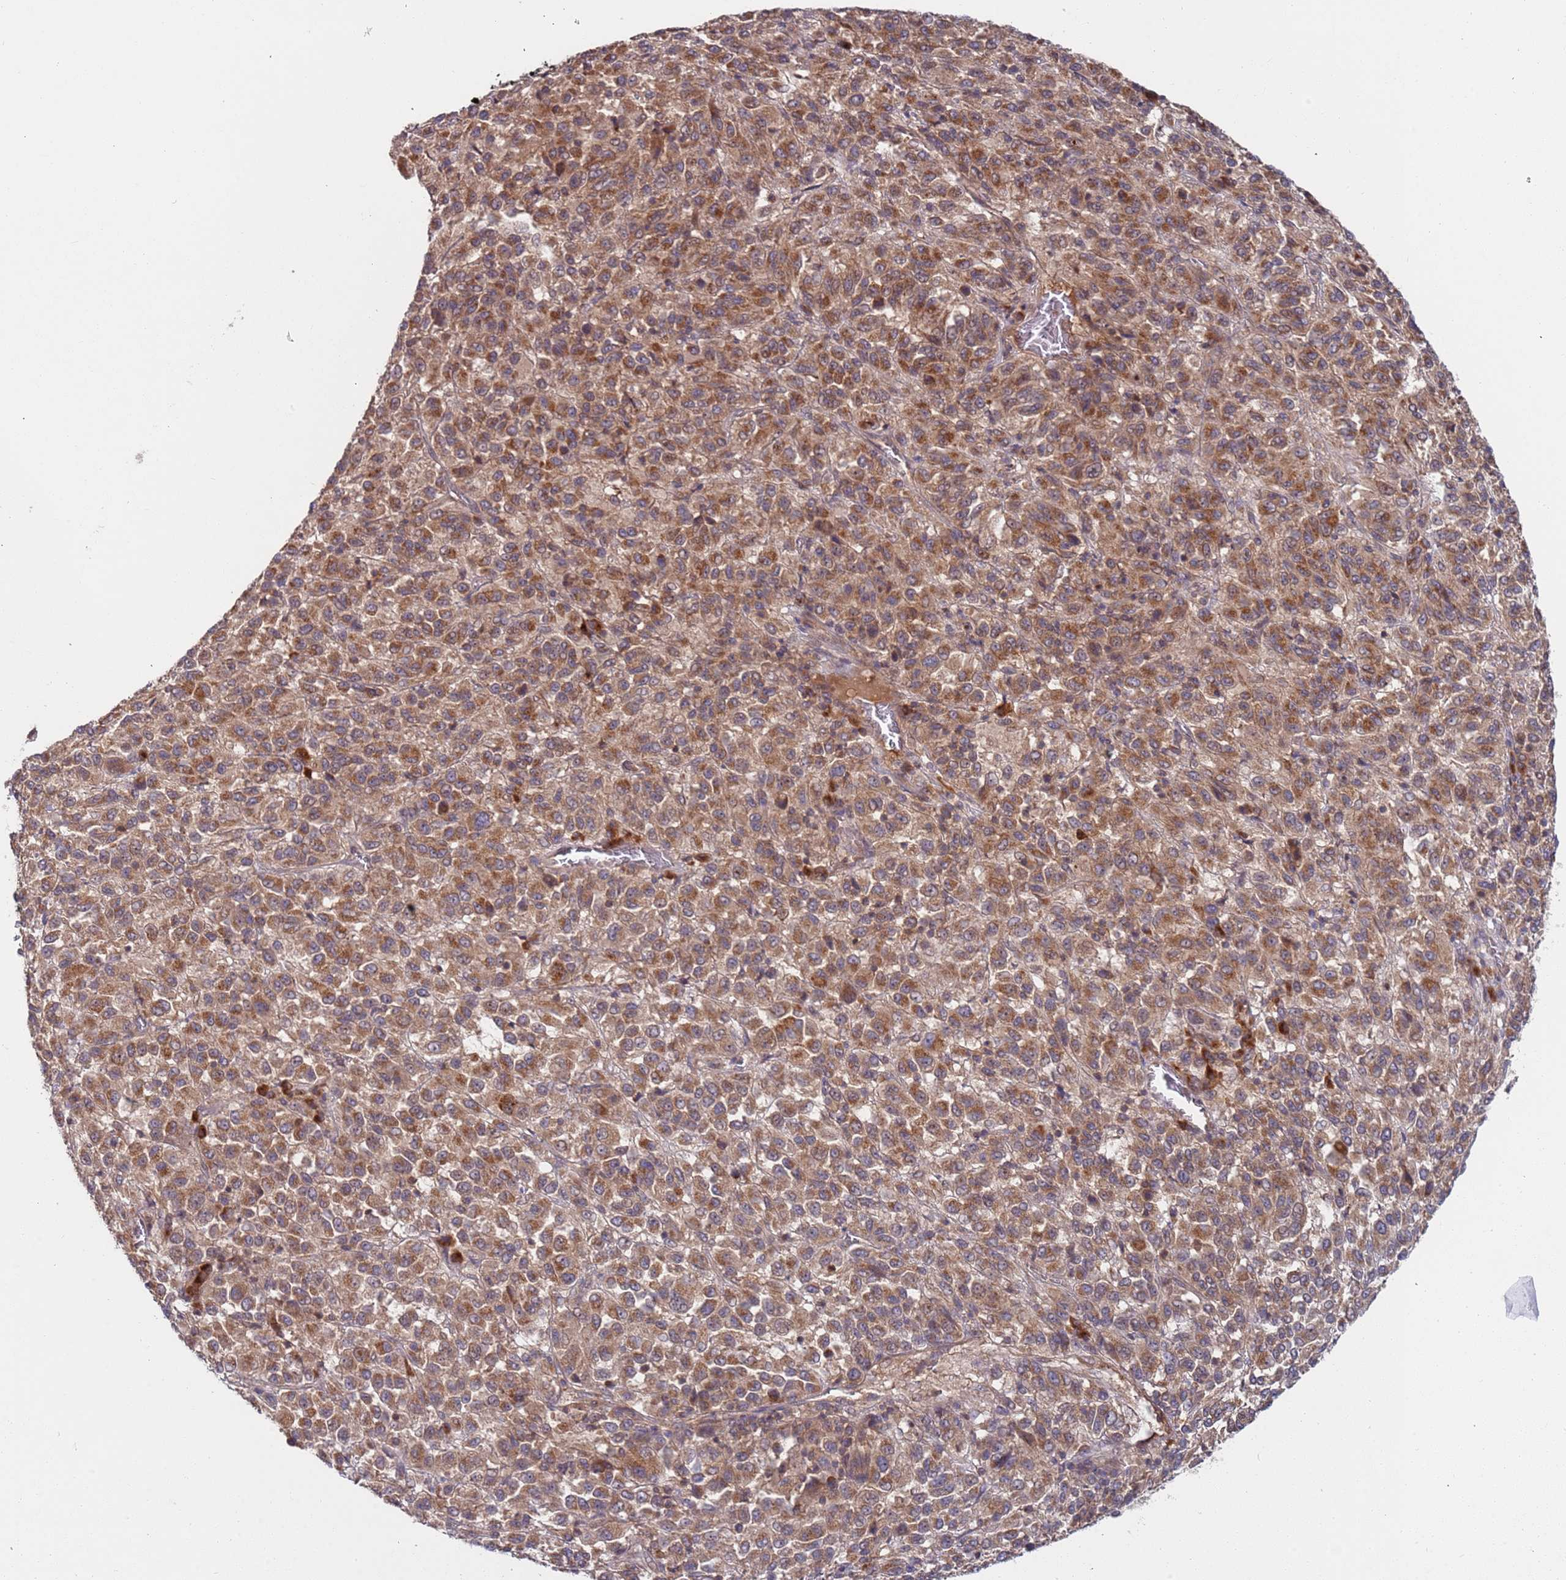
{"staining": {"intensity": "moderate", "quantity": ">75%", "location": "cytoplasmic/membranous"}, "tissue": "melanoma", "cell_type": "Tumor cells", "image_type": "cancer", "snomed": [{"axis": "morphology", "description": "Malignant melanoma, Metastatic site"}, {"axis": "topography", "description": "Lung"}], "caption": "DAB immunohistochemical staining of human melanoma shows moderate cytoplasmic/membranous protein staining in approximately >75% of tumor cells.", "gene": "OR5A2", "patient": {"sex": "male", "age": 64}}